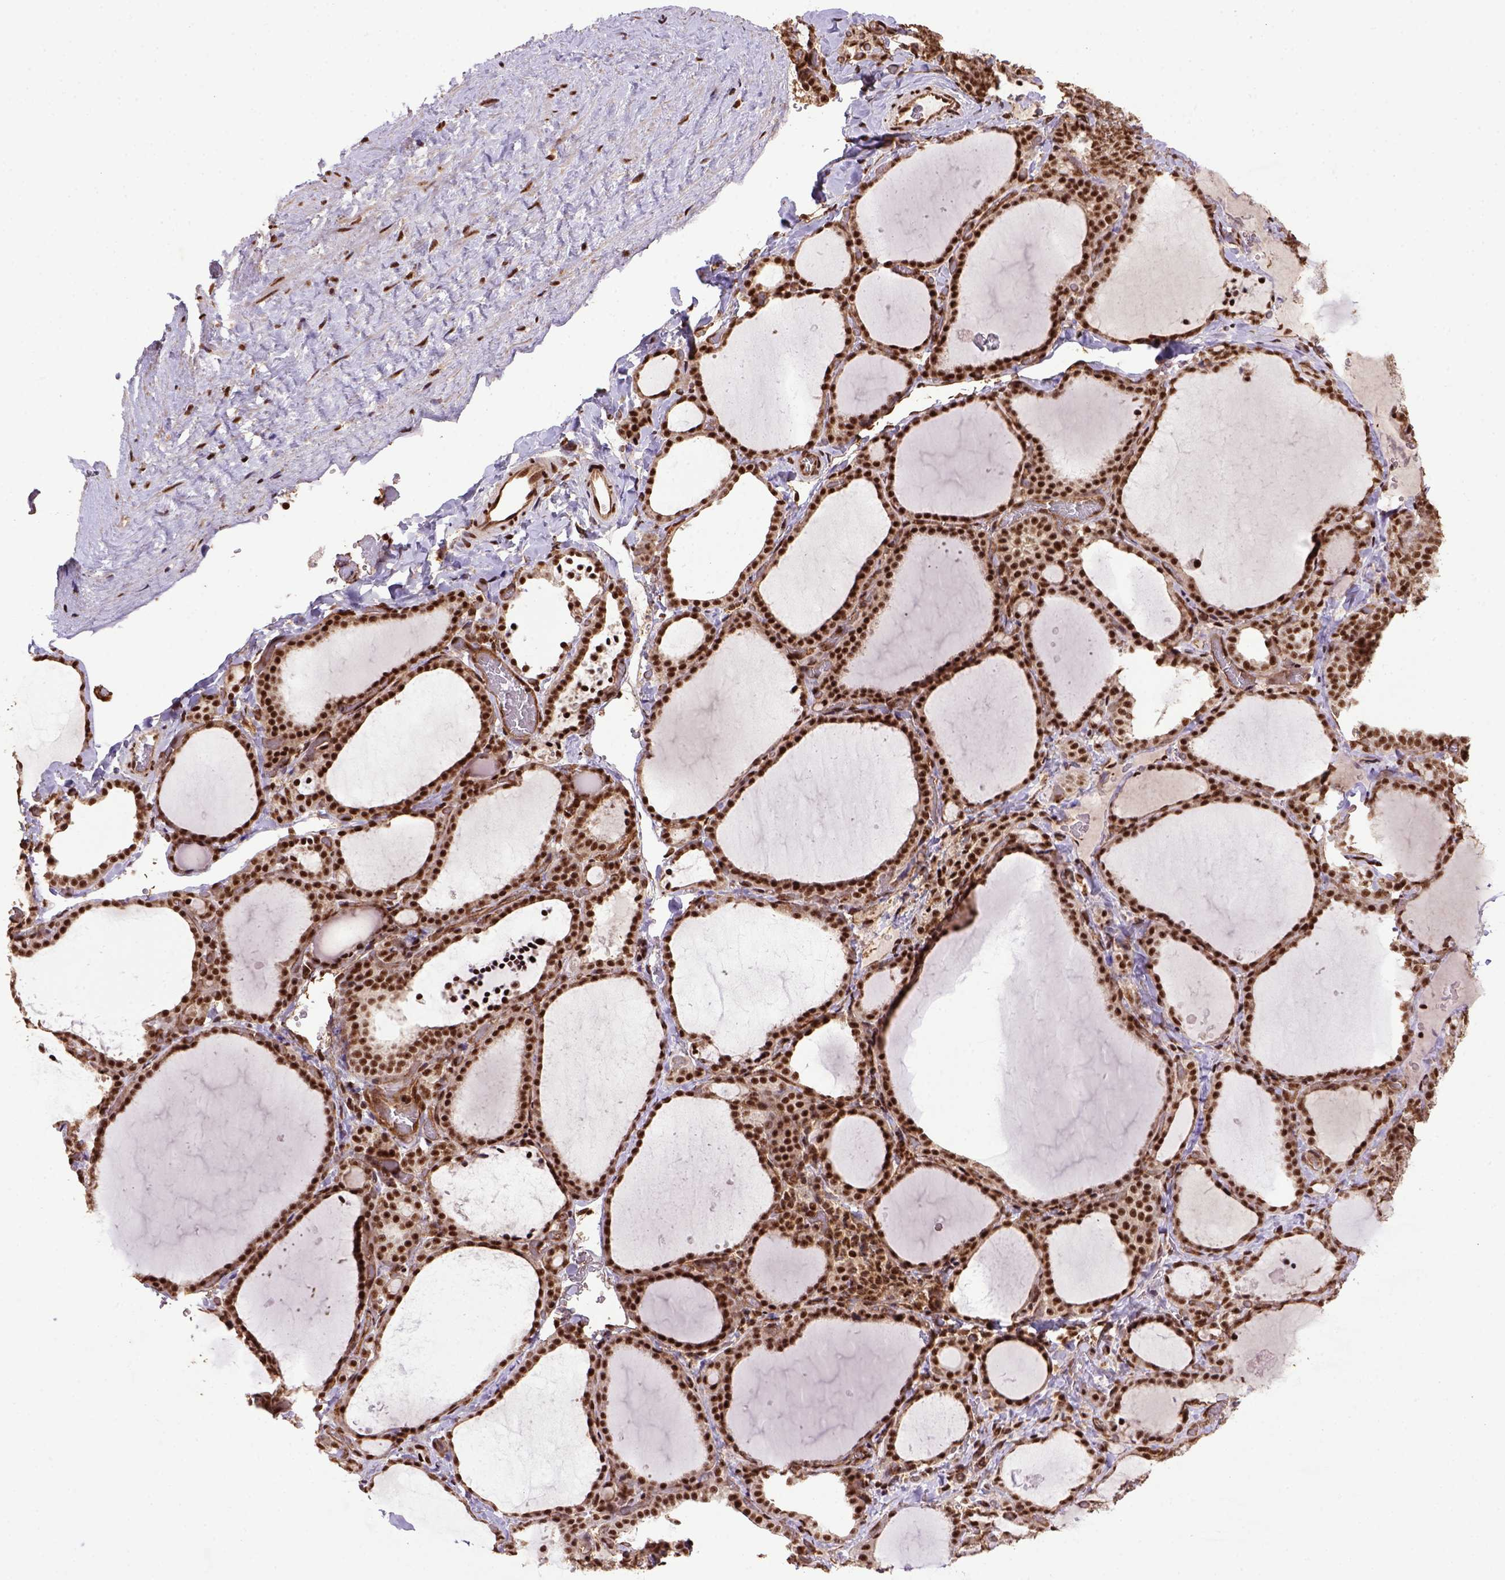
{"staining": {"intensity": "strong", "quantity": ">75%", "location": "nuclear"}, "tissue": "thyroid gland", "cell_type": "Glandular cells", "image_type": "normal", "snomed": [{"axis": "morphology", "description": "Normal tissue, NOS"}, {"axis": "topography", "description": "Thyroid gland"}], "caption": "High-power microscopy captured an immunohistochemistry histopathology image of normal thyroid gland, revealing strong nuclear staining in about >75% of glandular cells. The protein of interest is stained brown, and the nuclei are stained in blue (DAB (3,3'-diaminobenzidine) IHC with brightfield microscopy, high magnification).", "gene": "PPIG", "patient": {"sex": "female", "age": 22}}